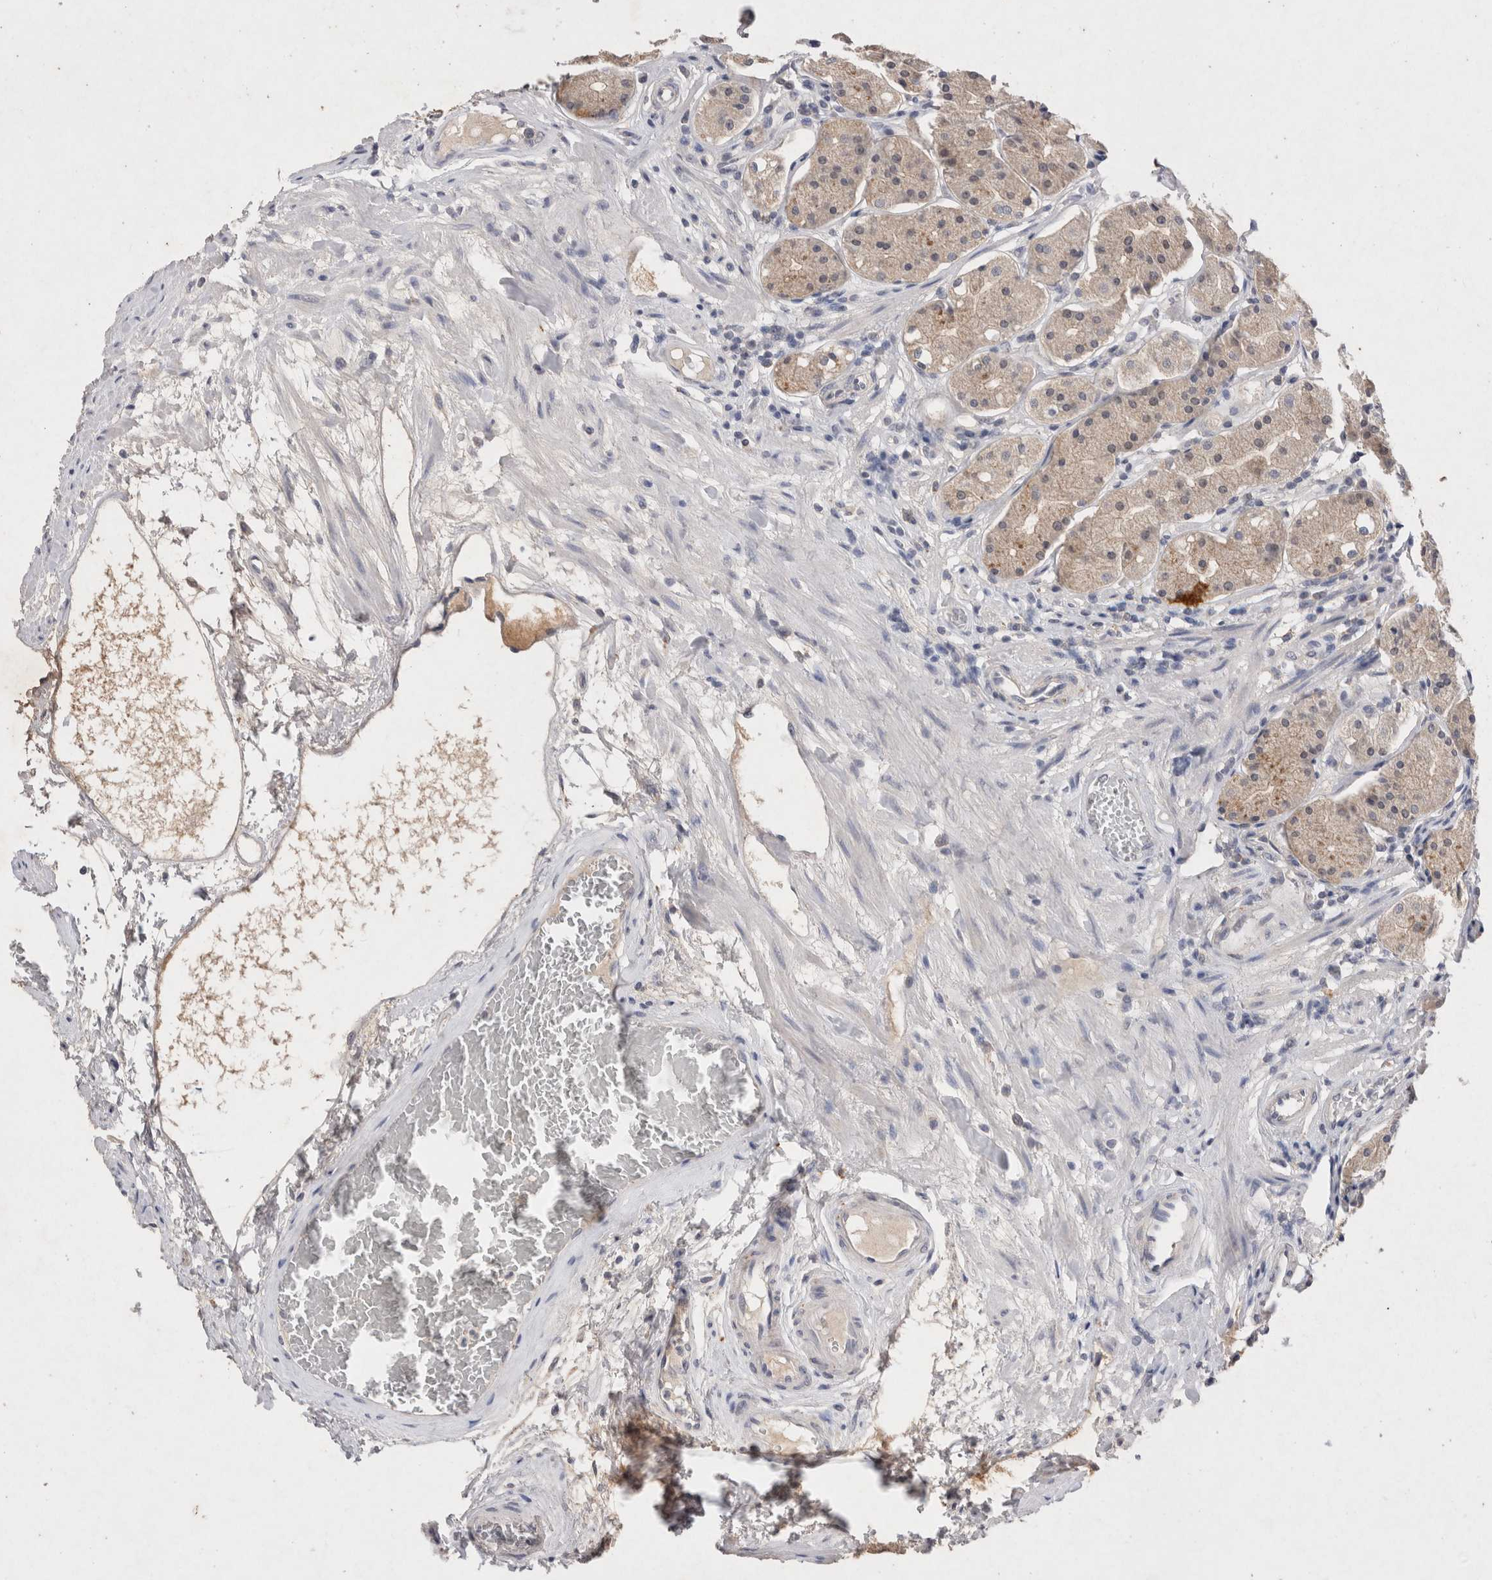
{"staining": {"intensity": "moderate", "quantity": "25%-75%", "location": "cytoplasmic/membranous"}, "tissue": "stomach", "cell_type": "Glandular cells", "image_type": "normal", "snomed": [{"axis": "morphology", "description": "Normal tissue, NOS"}, {"axis": "topography", "description": "Stomach"}, {"axis": "topography", "description": "Stomach, lower"}], "caption": "Glandular cells exhibit medium levels of moderate cytoplasmic/membranous staining in about 25%-75% of cells in benign stomach.", "gene": "RASSF3", "patient": {"sex": "female", "age": 56}}